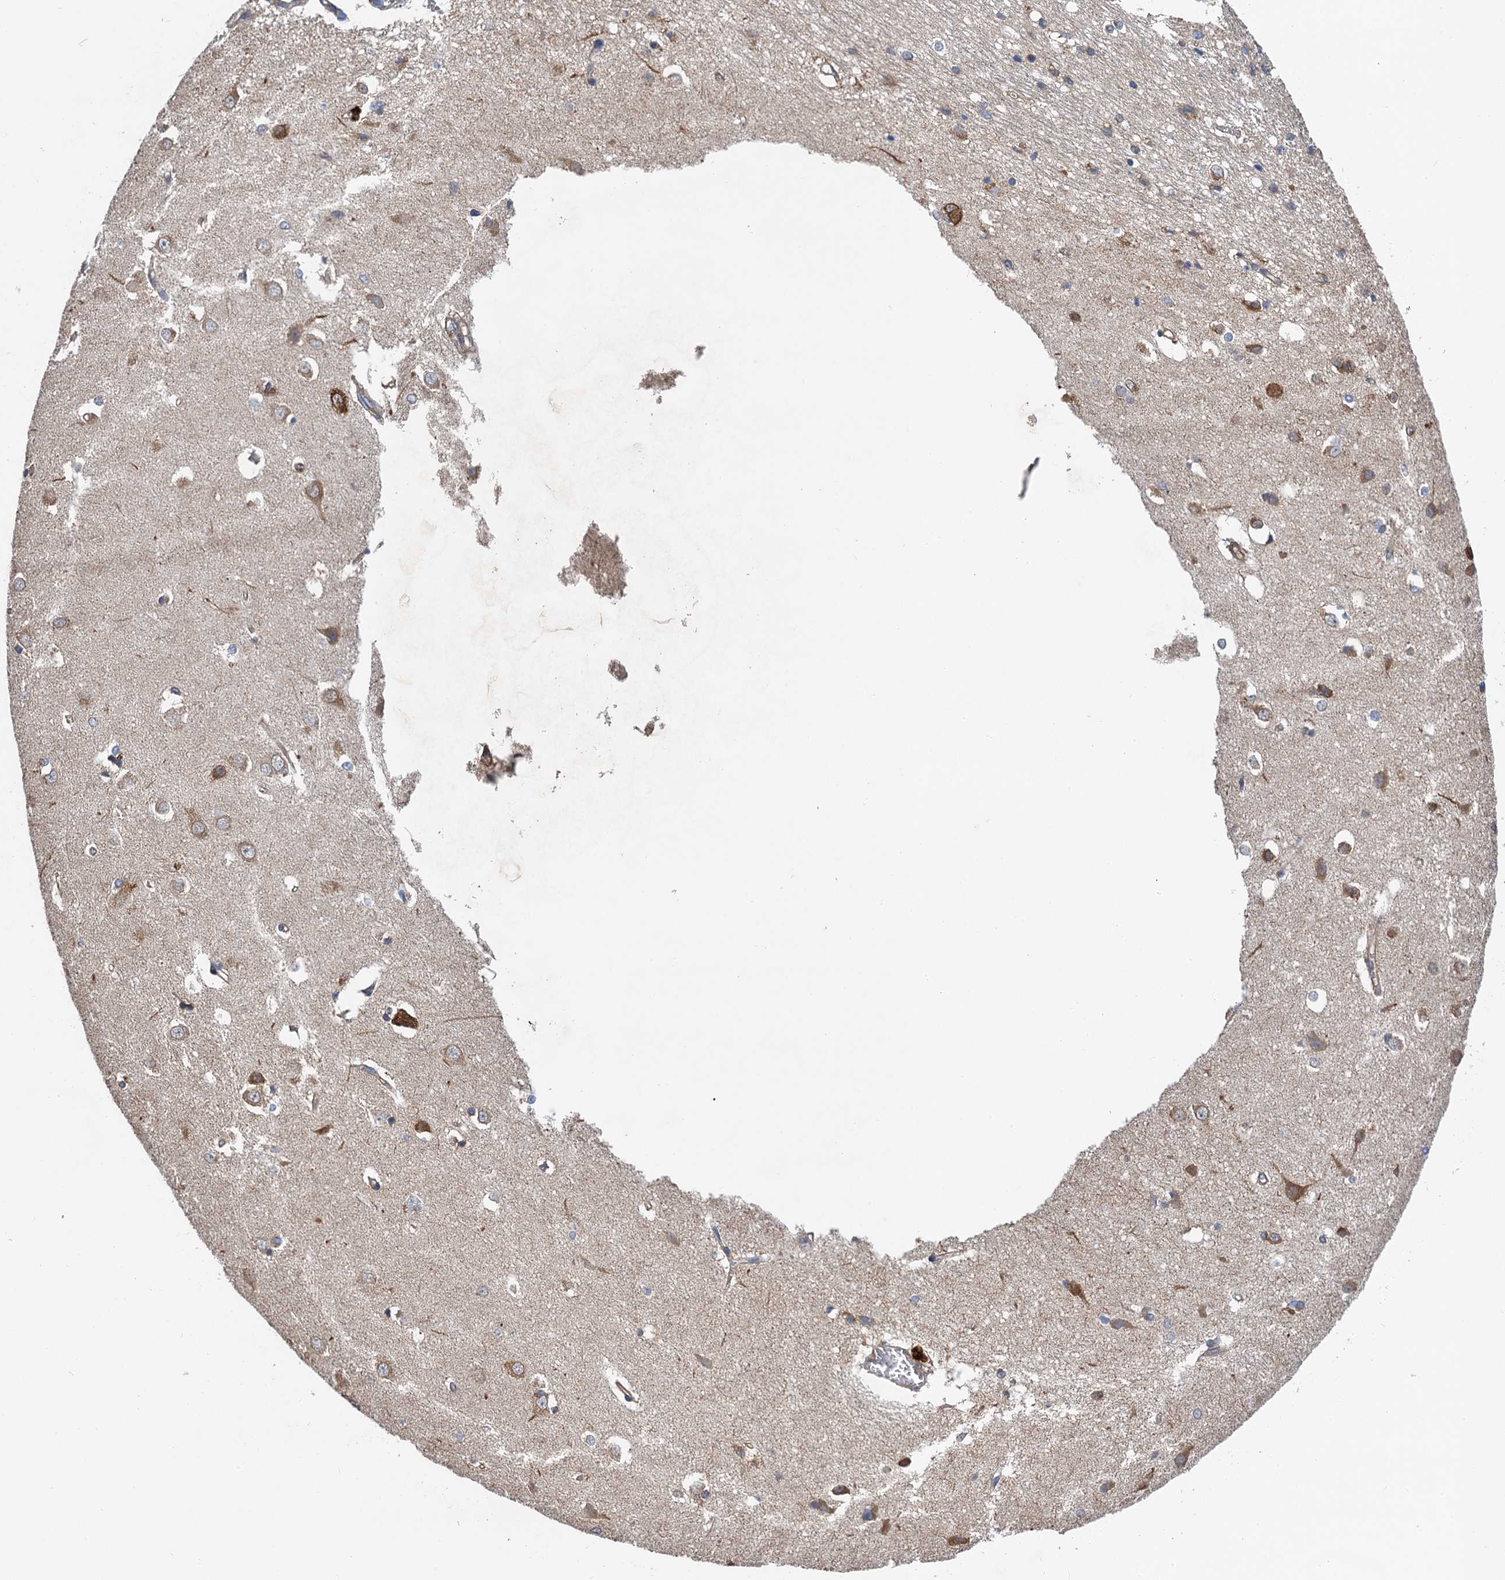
{"staining": {"intensity": "moderate", "quantity": "<25%", "location": "cytoplasmic/membranous"}, "tissue": "caudate", "cell_type": "Glial cells", "image_type": "normal", "snomed": [{"axis": "morphology", "description": "Normal tissue, NOS"}, {"axis": "topography", "description": "Lateral ventricle wall"}], "caption": "Moderate cytoplasmic/membranous protein positivity is appreciated in about <25% of glial cells in caudate.", "gene": "PJA2", "patient": {"sex": "male", "age": 37}}